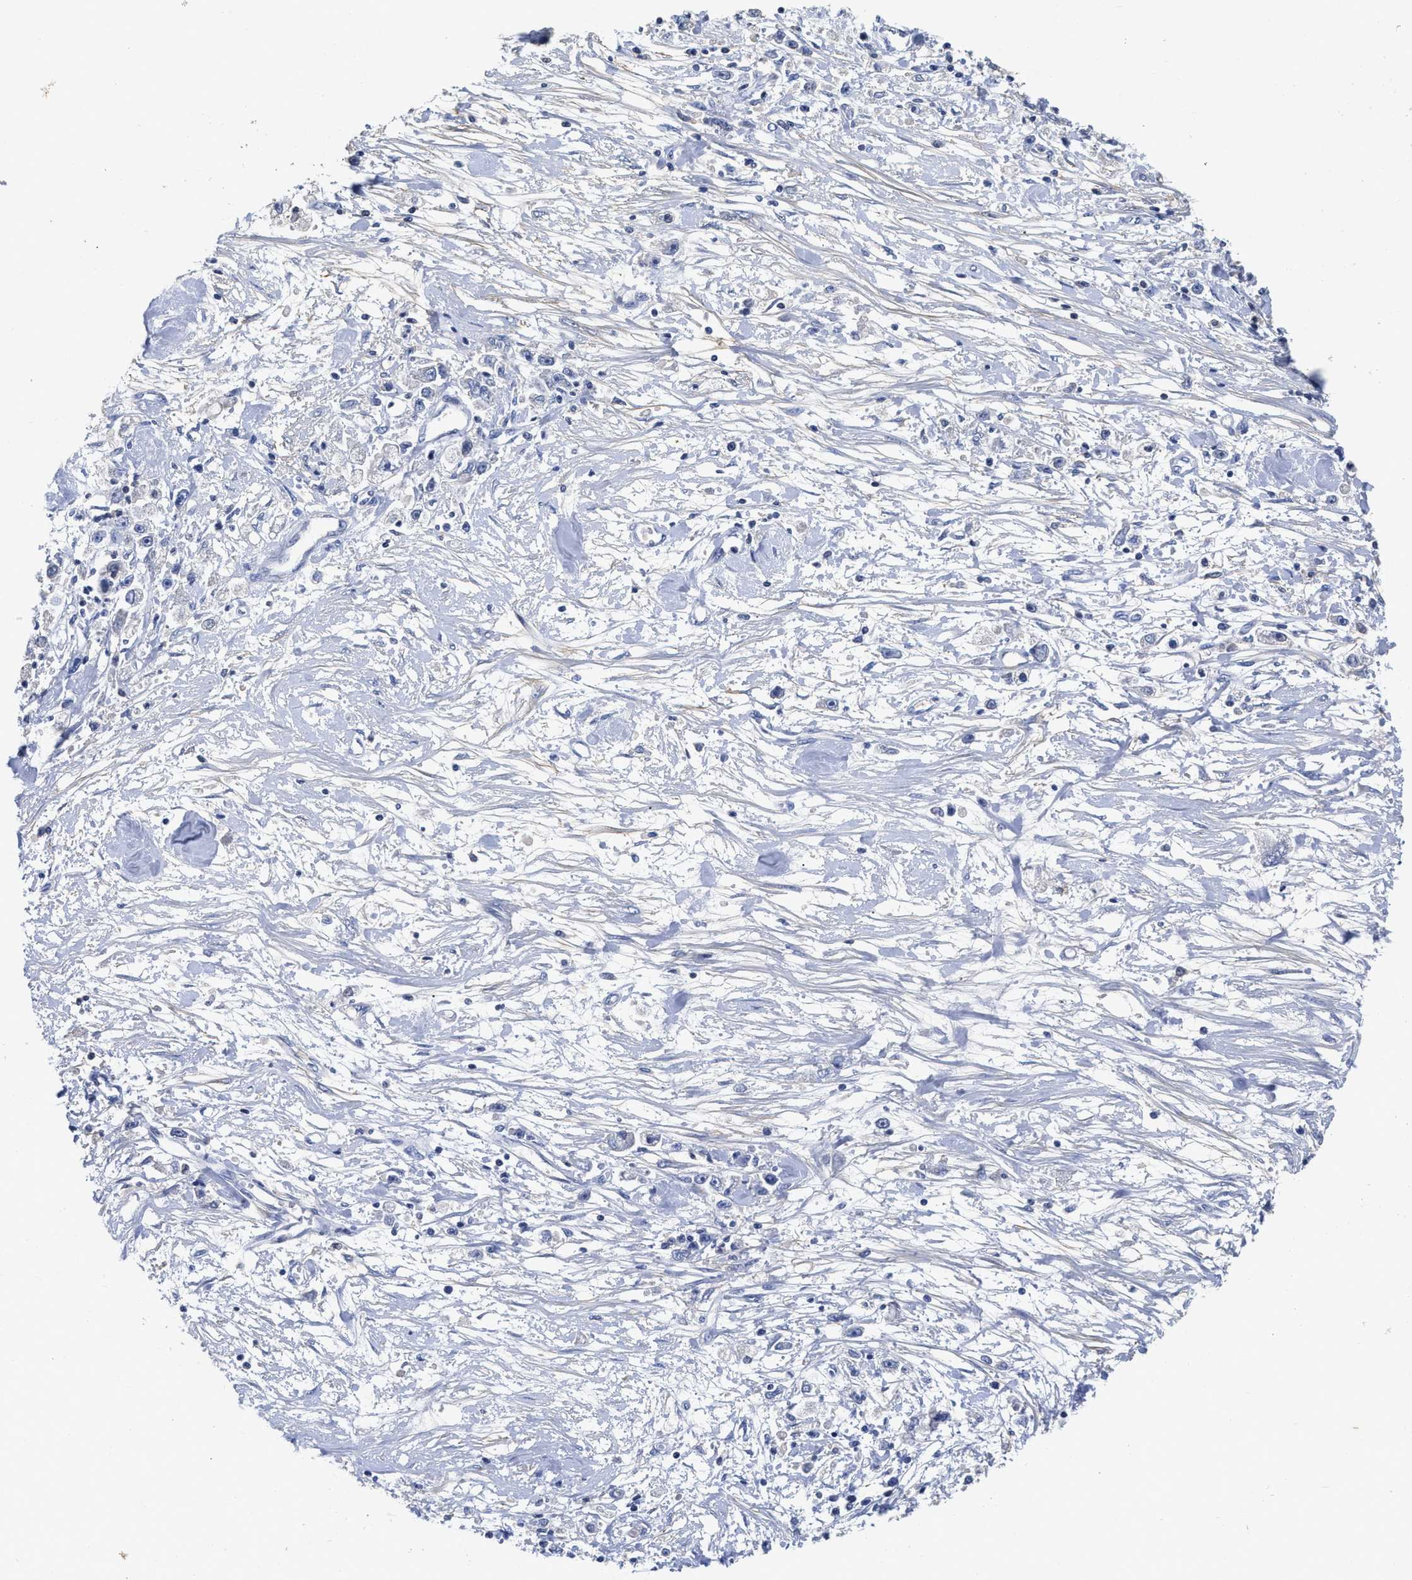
{"staining": {"intensity": "negative", "quantity": "none", "location": "none"}, "tissue": "stomach cancer", "cell_type": "Tumor cells", "image_type": "cancer", "snomed": [{"axis": "morphology", "description": "Adenocarcinoma, NOS"}, {"axis": "topography", "description": "Stomach"}], "caption": "A micrograph of human stomach adenocarcinoma is negative for staining in tumor cells. Brightfield microscopy of immunohistochemistry stained with DAB (brown) and hematoxylin (blue), captured at high magnification.", "gene": "FBLN2", "patient": {"sex": "female", "age": 59}}